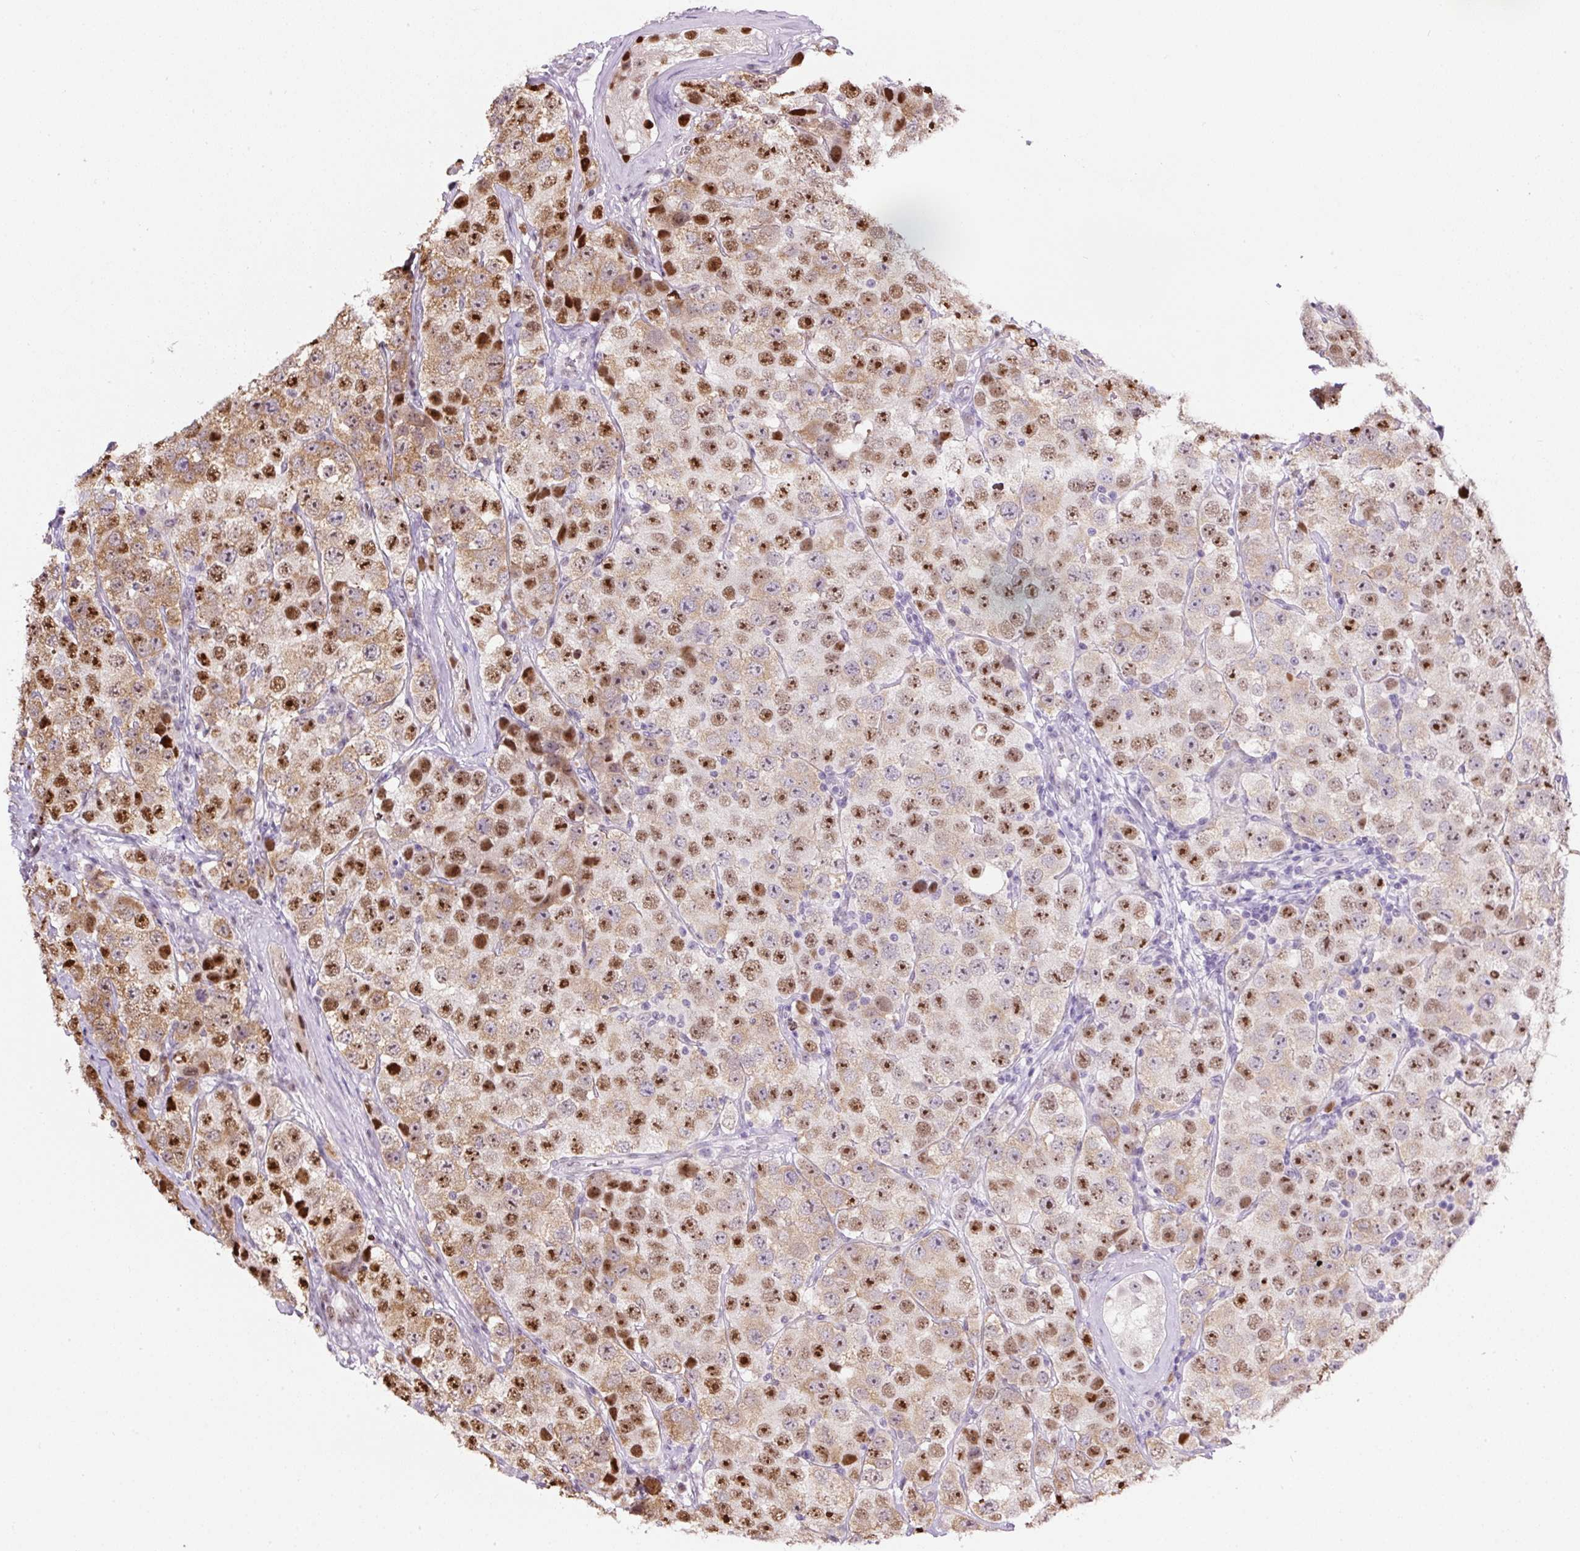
{"staining": {"intensity": "moderate", "quantity": "25%-75%", "location": "cytoplasmic/membranous,nuclear"}, "tissue": "testis cancer", "cell_type": "Tumor cells", "image_type": "cancer", "snomed": [{"axis": "morphology", "description": "Seminoma, NOS"}, {"axis": "topography", "description": "Testis"}], "caption": "Testis cancer (seminoma) stained with DAB immunohistochemistry displays medium levels of moderate cytoplasmic/membranous and nuclear positivity in about 25%-75% of tumor cells. The protein is stained brown, and the nuclei are stained in blue (DAB IHC with brightfield microscopy, high magnification).", "gene": "TAF1A", "patient": {"sex": "male", "age": 28}}